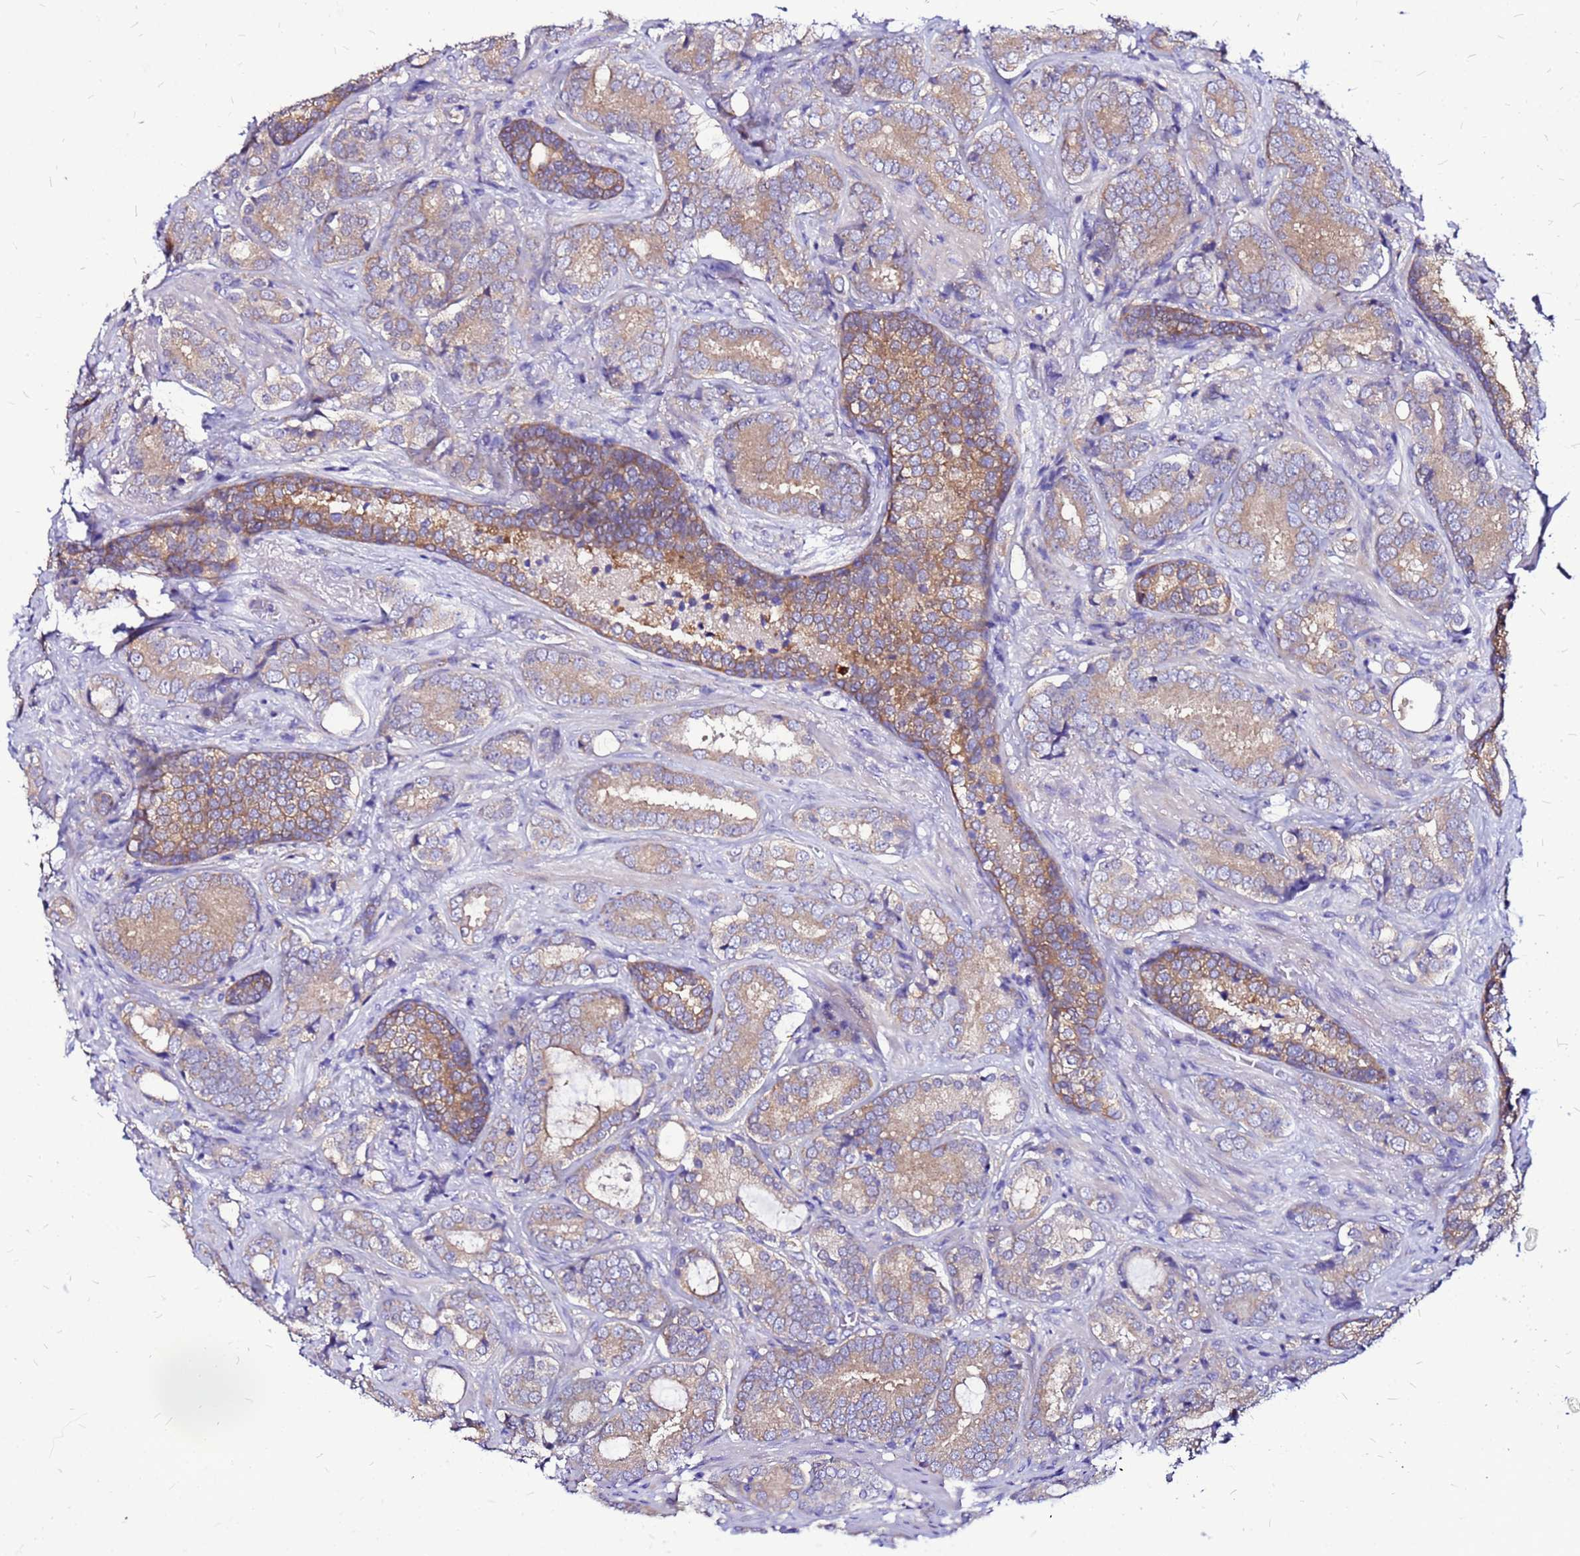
{"staining": {"intensity": "weak", "quantity": ">75%", "location": "cytoplasmic/membranous"}, "tissue": "prostate cancer", "cell_type": "Tumor cells", "image_type": "cancer", "snomed": [{"axis": "morphology", "description": "Adenocarcinoma, Low grade"}, {"axis": "topography", "description": "Prostate"}], "caption": "Brown immunohistochemical staining in prostate cancer (low-grade adenocarcinoma) exhibits weak cytoplasmic/membranous positivity in about >75% of tumor cells. The staining was performed using DAB (3,3'-diaminobenzidine), with brown indicating positive protein expression. Nuclei are stained blue with hematoxylin.", "gene": "ARHGEF5", "patient": {"sex": "male", "age": 58}}